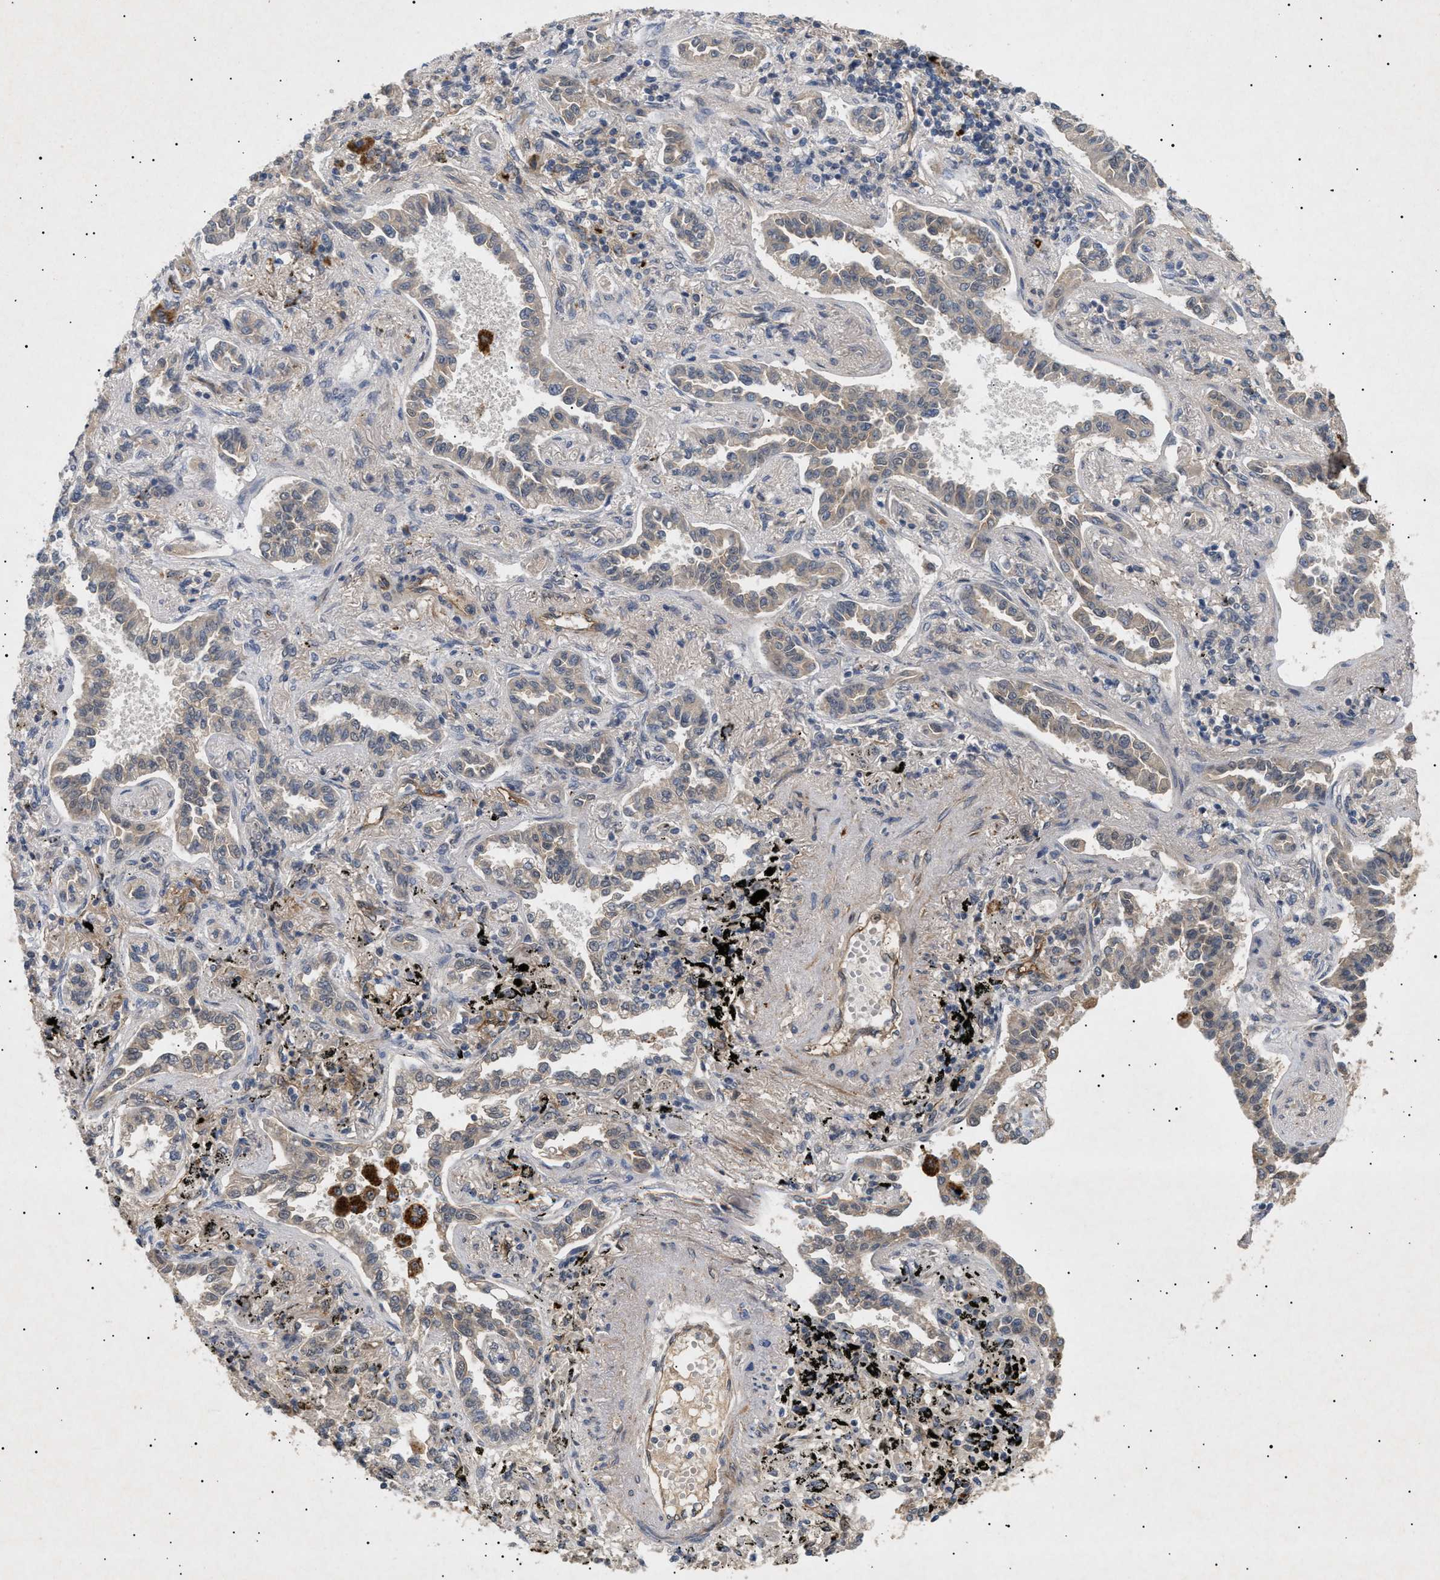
{"staining": {"intensity": "weak", "quantity": "<25%", "location": "cytoplasmic/membranous"}, "tissue": "lung cancer", "cell_type": "Tumor cells", "image_type": "cancer", "snomed": [{"axis": "morphology", "description": "Normal tissue, NOS"}, {"axis": "morphology", "description": "Adenocarcinoma, NOS"}, {"axis": "topography", "description": "Lung"}], "caption": "A histopathology image of human lung cancer (adenocarcinoma) is negative for staining in tumor cells. Nuclei are stained in blue.", "gene": "SIRT5", "patient": {"sex": "male", "age": 59}}